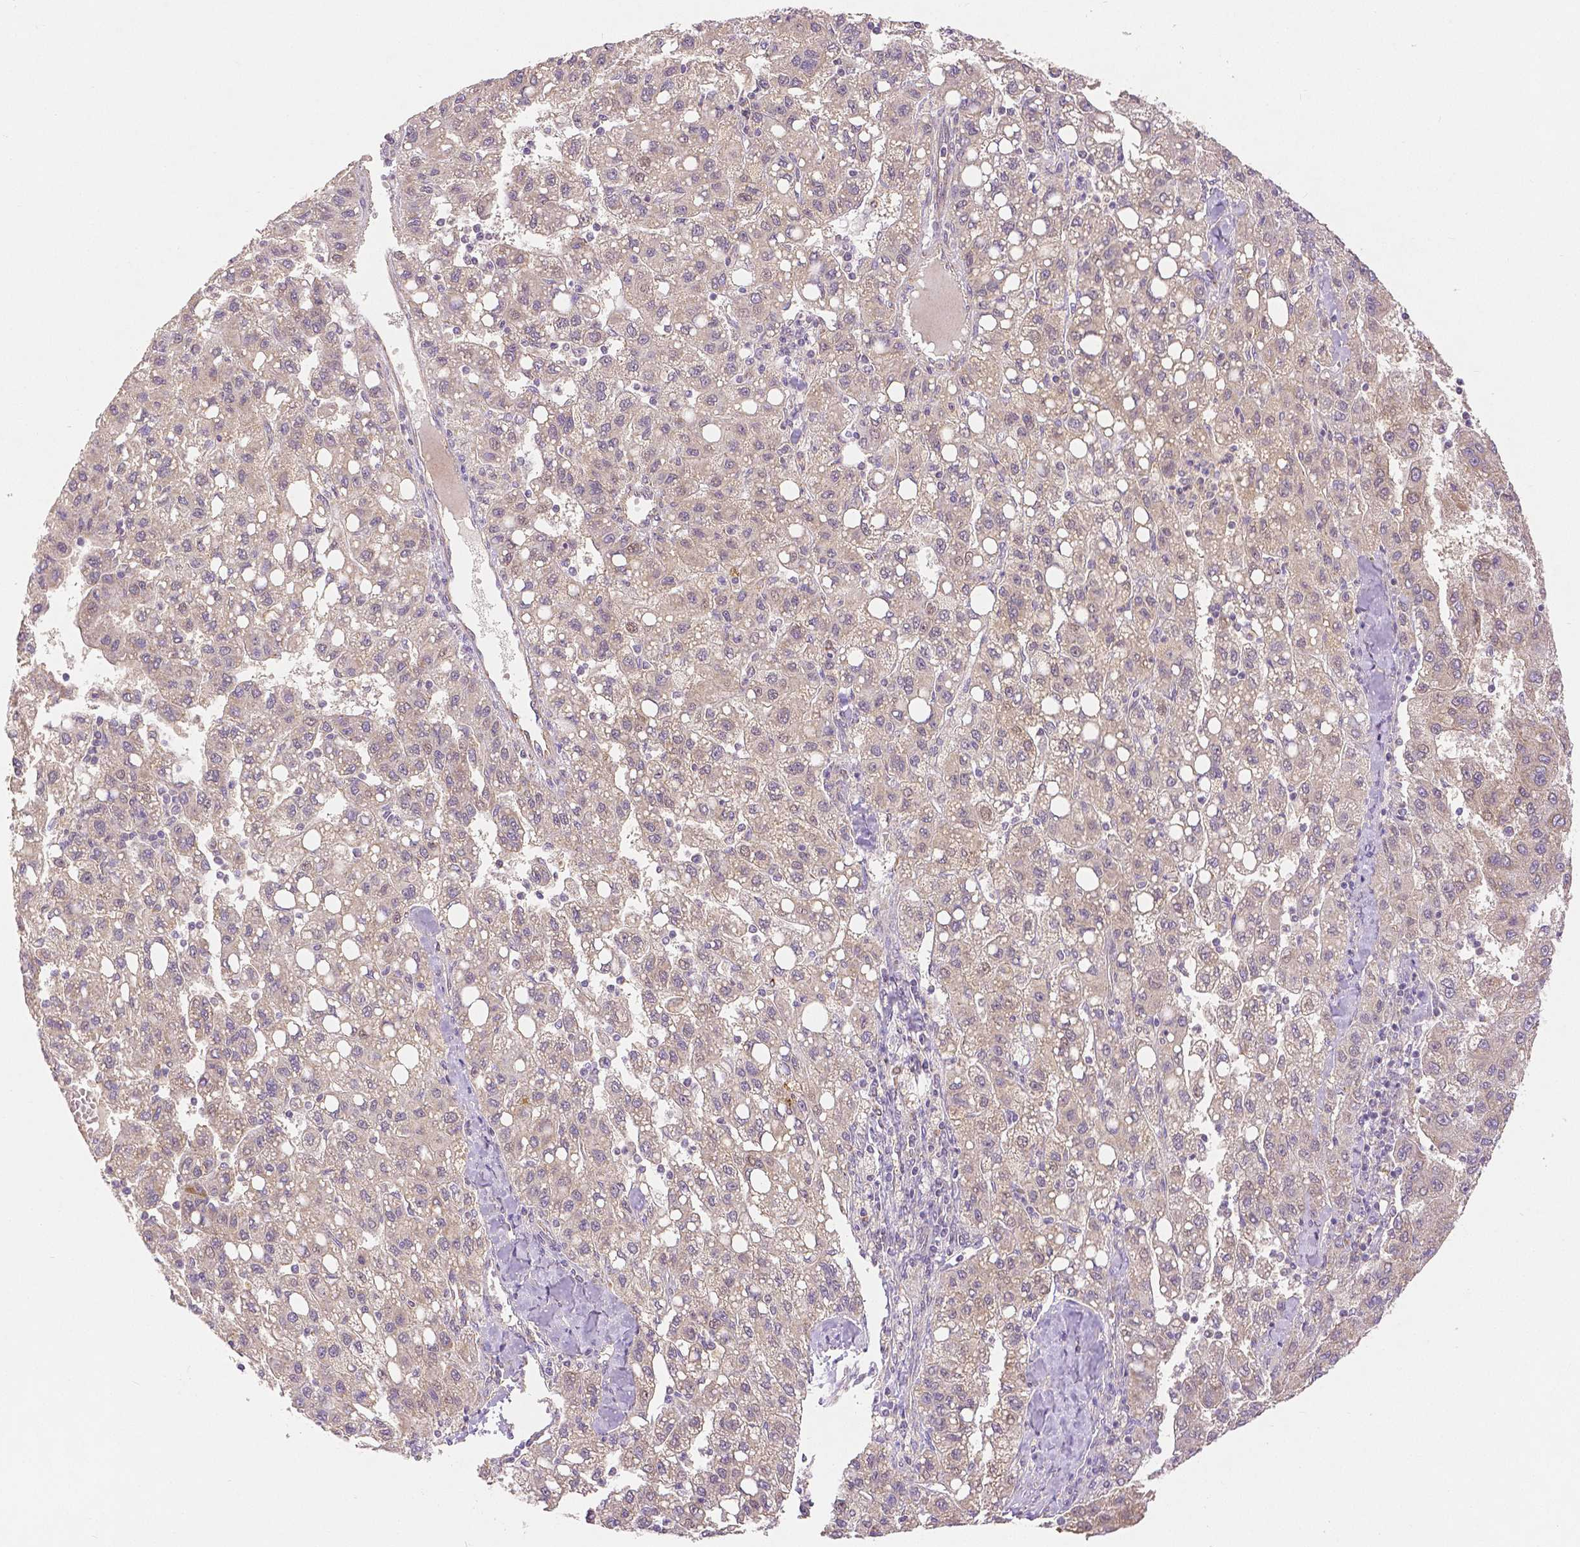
{"staining": {"intensity": "negative", "quantity": "none", "location": "none"}, "tissue": "liver cancer", "cell_type": "Tumor cells", "image_type": "cancer", "snomed": [{"axis": "morphology", "description": "Carcinoma, Hepatocellular, NOS"}, {"axis": "topography", "description": "Liver"}], "caption": "An image of human hepatocellular carcinoma (liver) is negative for staining in tumor cells. (Stains: DAB immunohistochemistry with hematoxylin counter stain, Microscopy: brightfield microscopy at high magnification).", "gene": "RHOT1", "patient": {"sex": "female", "age": 82}}